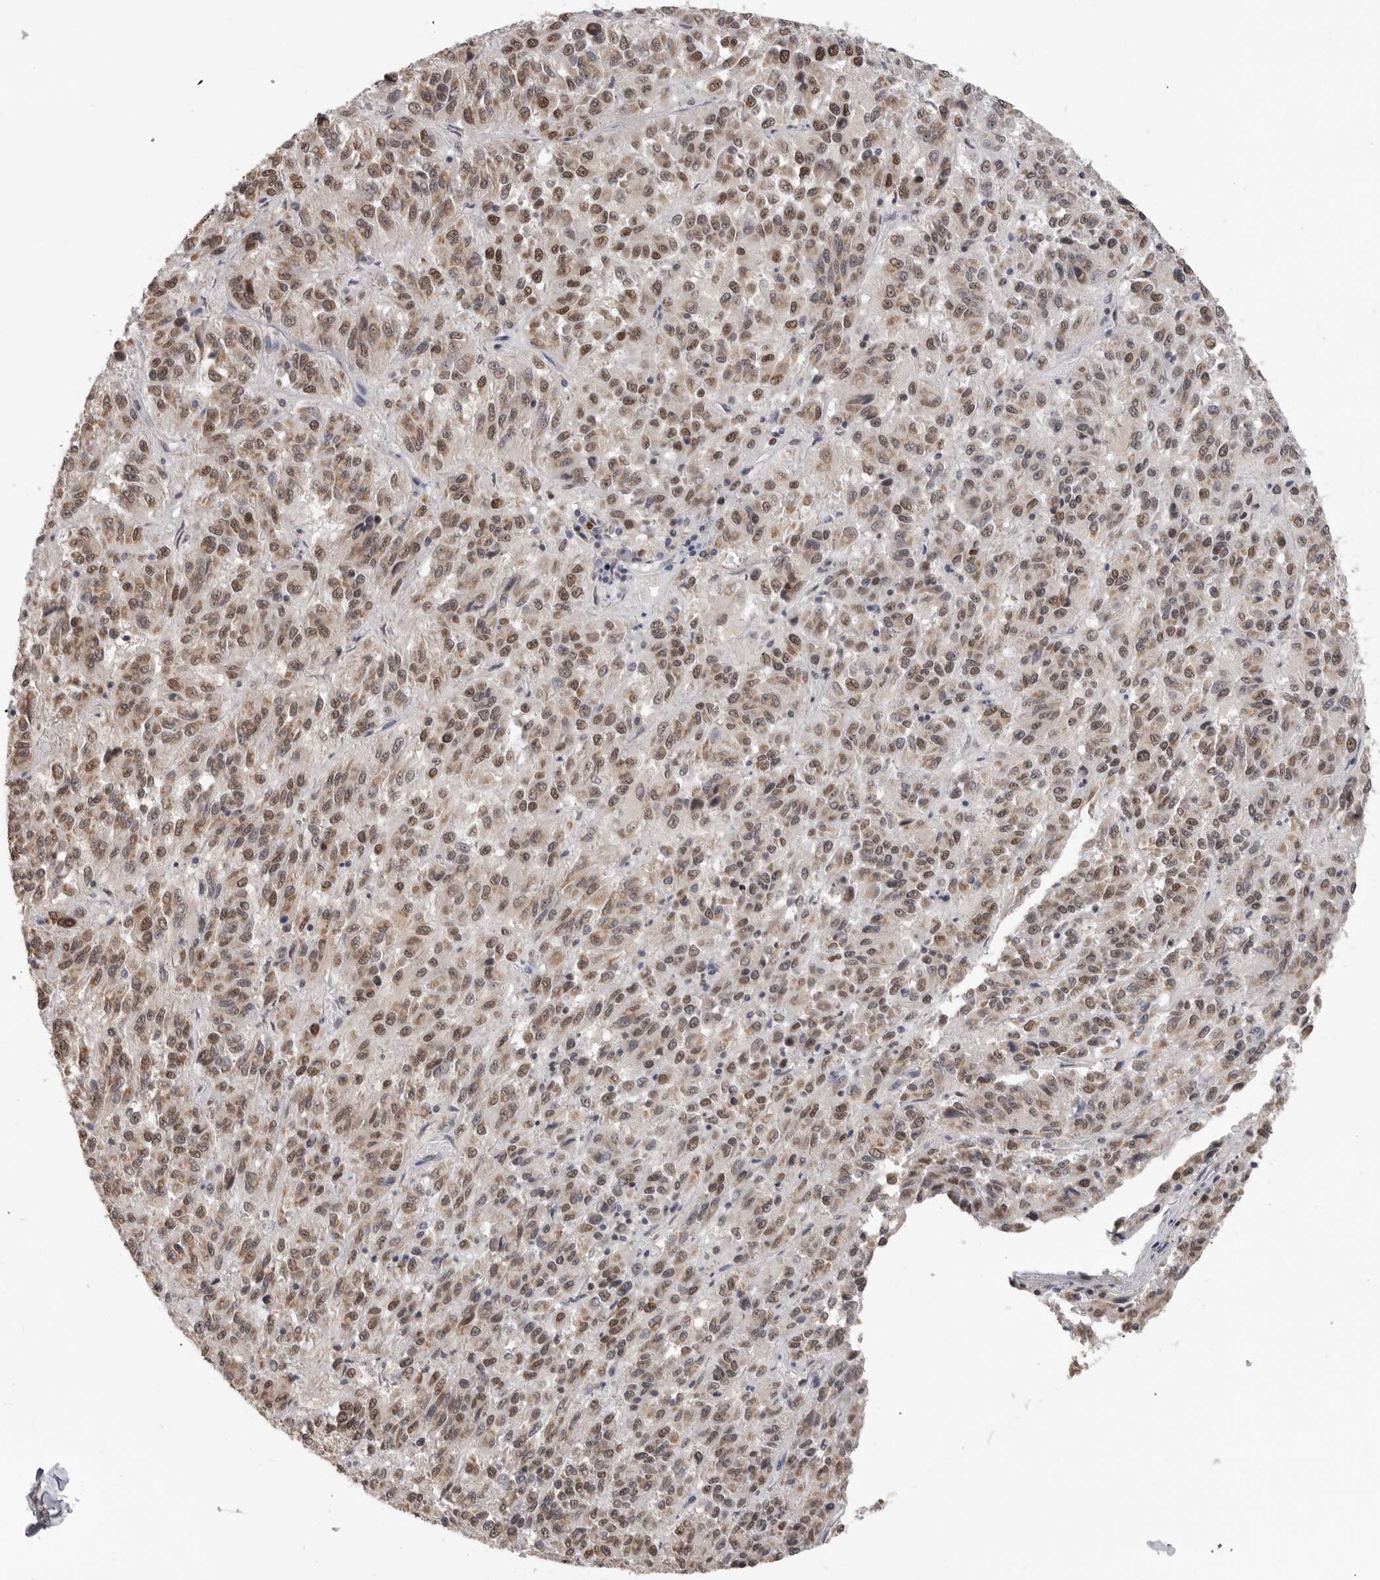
{"staining": {"intensity": "moderate", "quantity": ">75%", "location": "nuclear"}, "tissue": "melanoma", "cell_type": "Tumor cells", "image_type": "cancer", "snomed": [{"axis": "morphology", "description": "Malignant melanoma, Metastatic site"}, {"axis": "topography", "description": "Lung"}], "caption": "Immunohistochemistry (IHC) micrograph of human melanoma stained for a protein (brown), which shows medium levels of moderate nuclear positivity in approximately >75% of tumor cells.", "gene": "SMARCC1", "patient": {"sex": "male", "age": 64}}